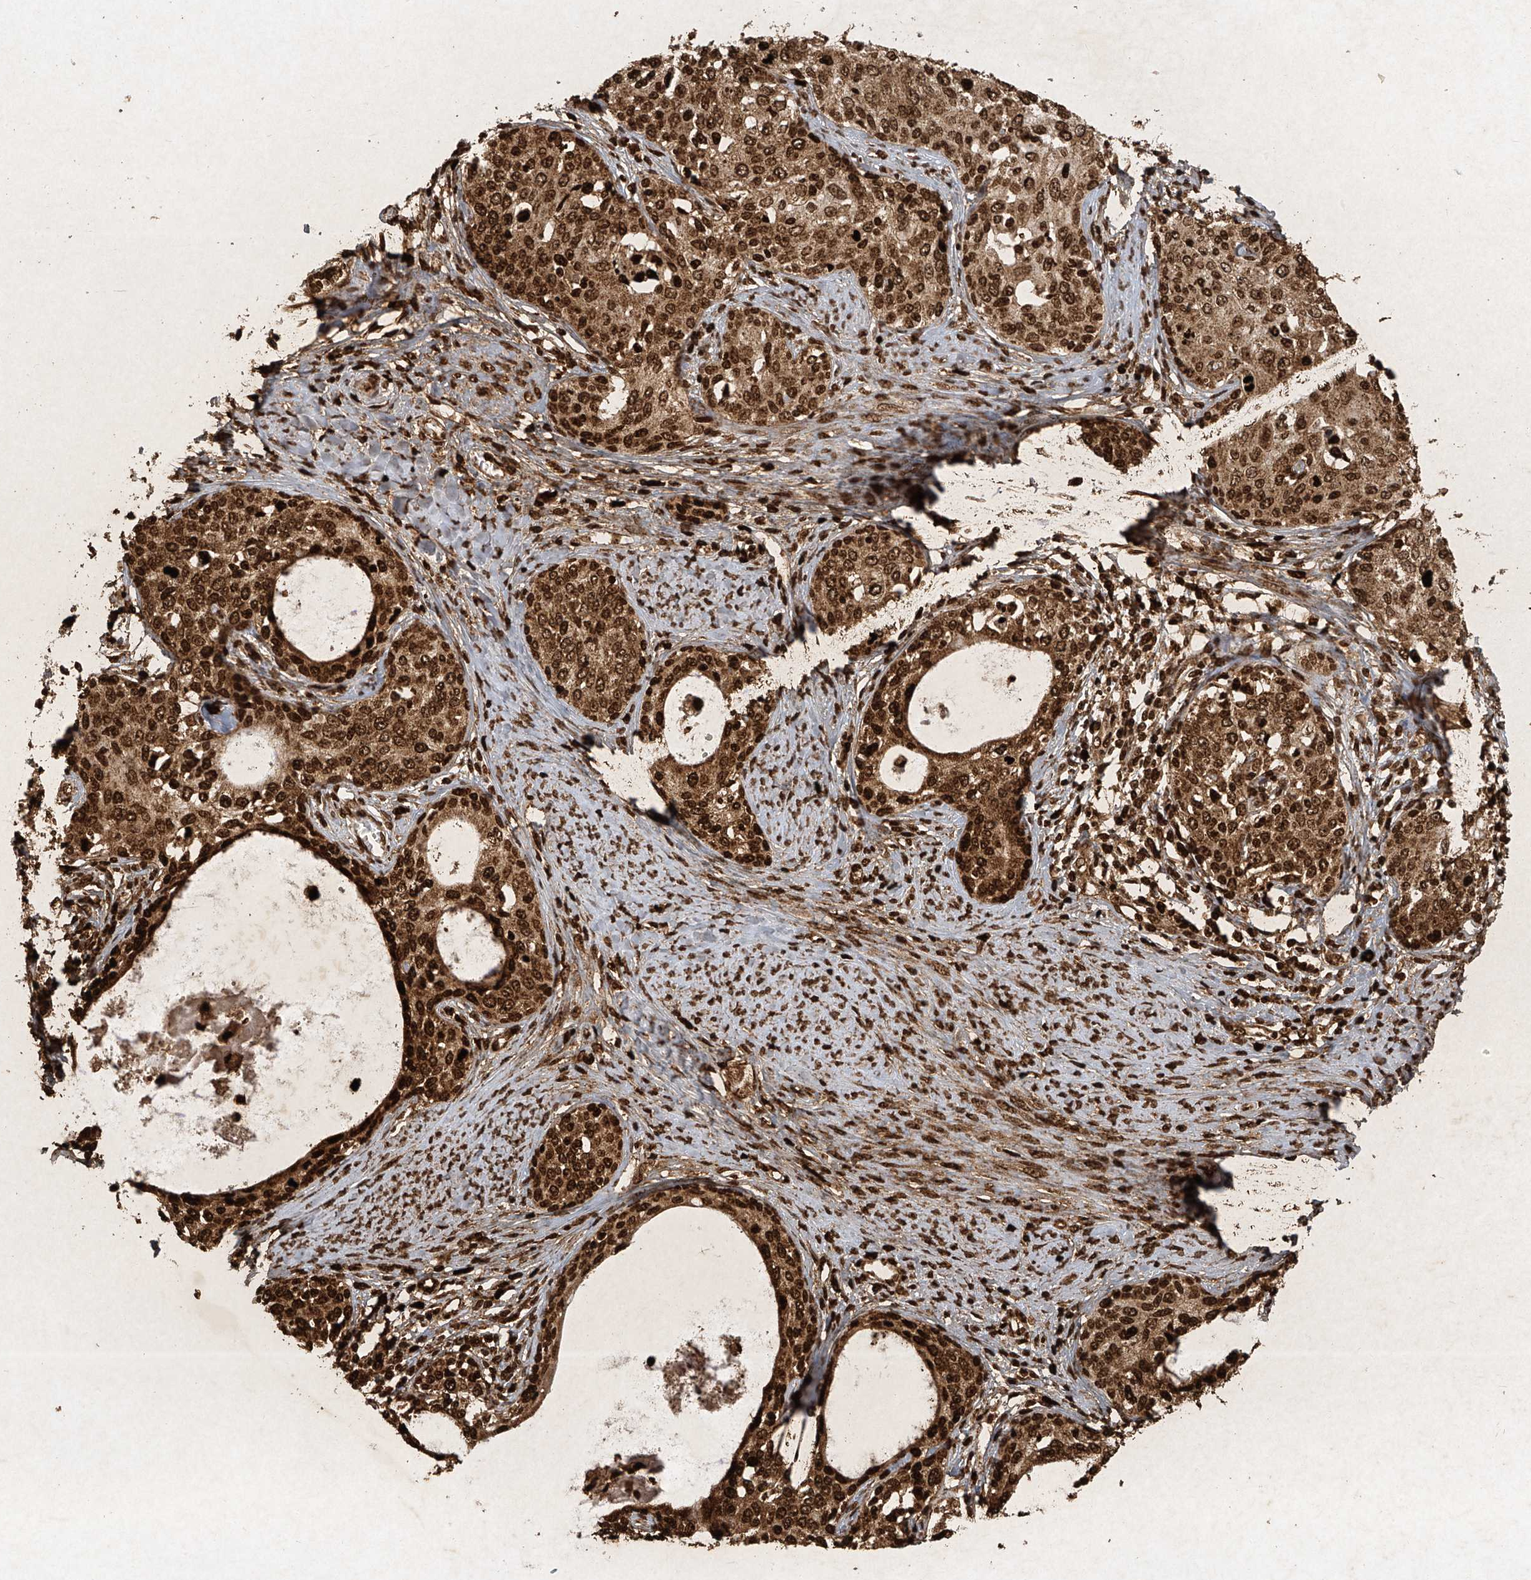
{"staining": {"intensity": "strong", "quantity": ">75%", "location": "cytoplasmic/membranous,nuclear"}, "tissue": "cervical cancer", "cell_type": "Tumor cells", "image_type": "cancer", "snomed": [{"axis": "morphology", "description": "Squamous cell carcinoma, NOS"}, {"axis": "morphology", "description": "Adenocarcinoma, NOS"}, {"axis": "topography", "description": "Cervix"}], "caption": "Human cervical cancer (adenocarcinoma) stained with a brown dye reveals strong cytoplasmic/membranous and nuclear positive expression in about >75% of tumor cells.", "gene": "ATRIP", "patient": {"sex": "female", "age": 52}}